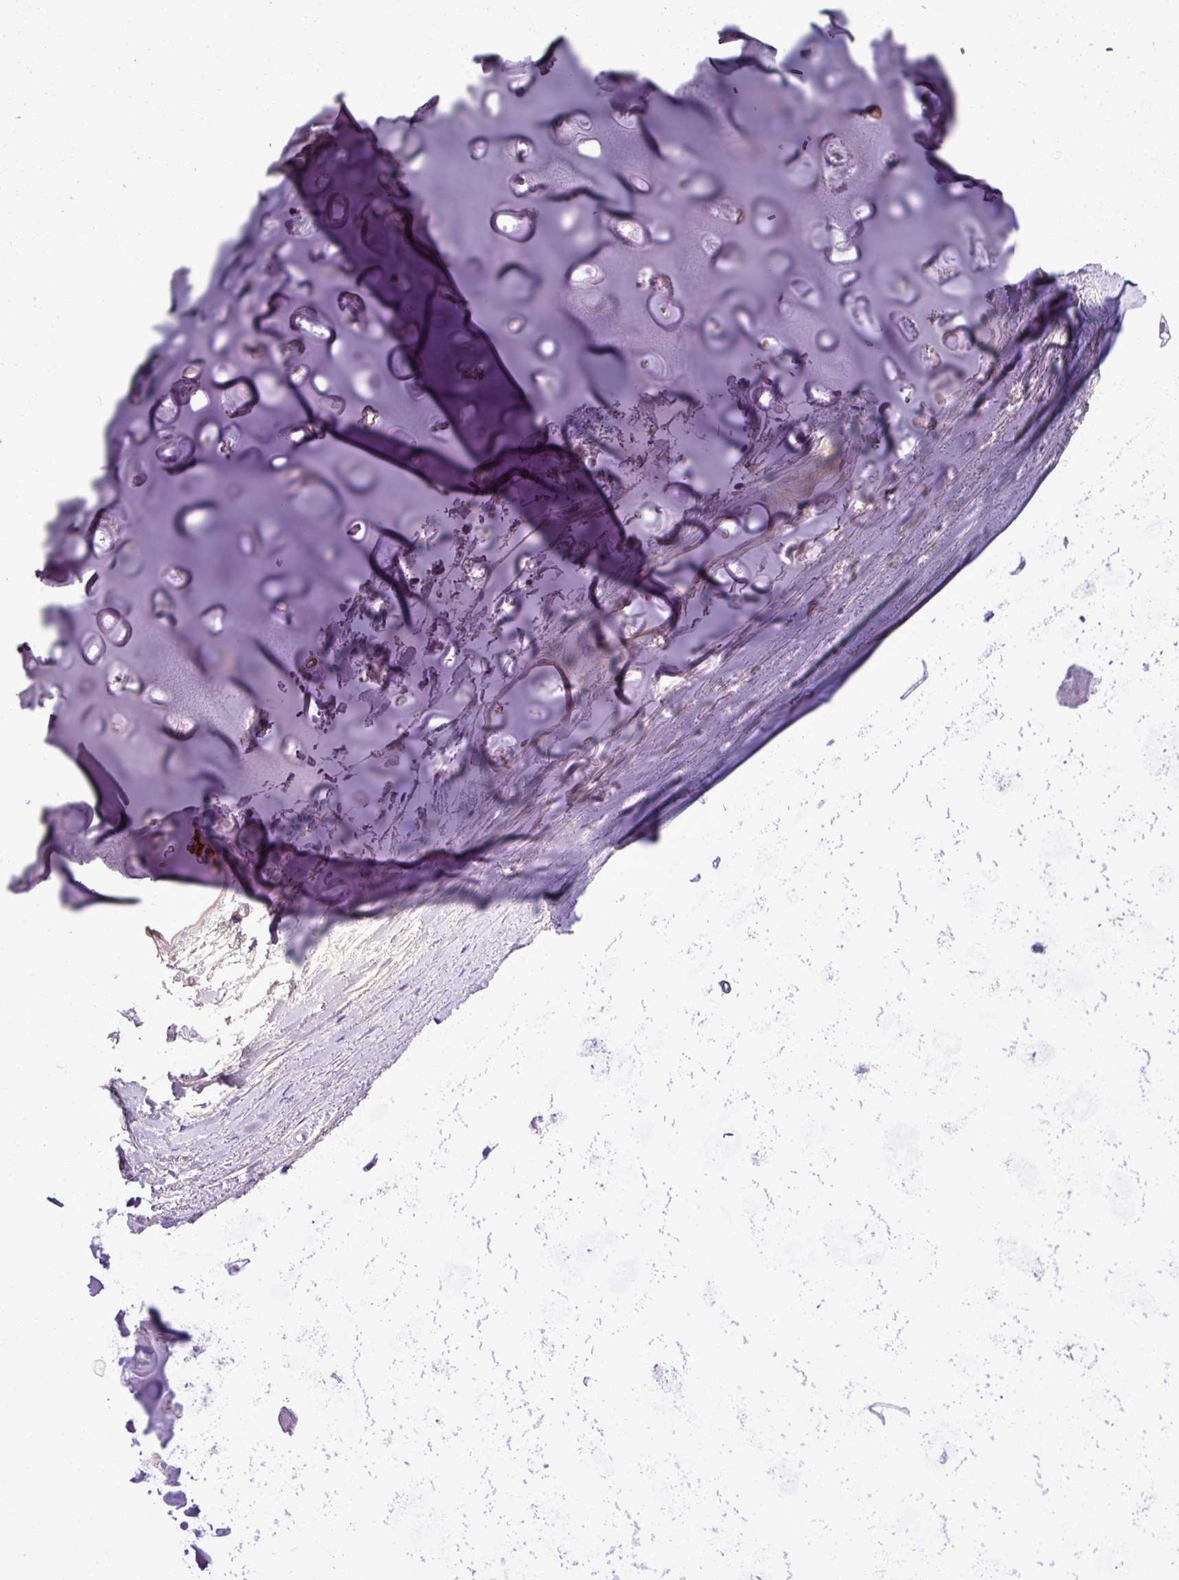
{"staining": {"intensity": "negative", "quantity": "none", "location": "none"}, "tissue": "adipose tissue", "cell_type": "Adipocytes", "image_type": "normal", "snomed": [{"axis": "morphology", "description": "Normal tissue, NOS"}, {"axis": "topography", "description": "Lymph node"}, {"axis": "topography", "description": "Cartilage tissue"}, {"axis": "topography", "description": "Bronchus"}], "caption": "This is an immunohistochemistry (IHC) micrograph of benign adipose tissue. There is no positivity in adipocytes.", "gene": "C4A", "patient": {"sex": "female", "age": 70}}